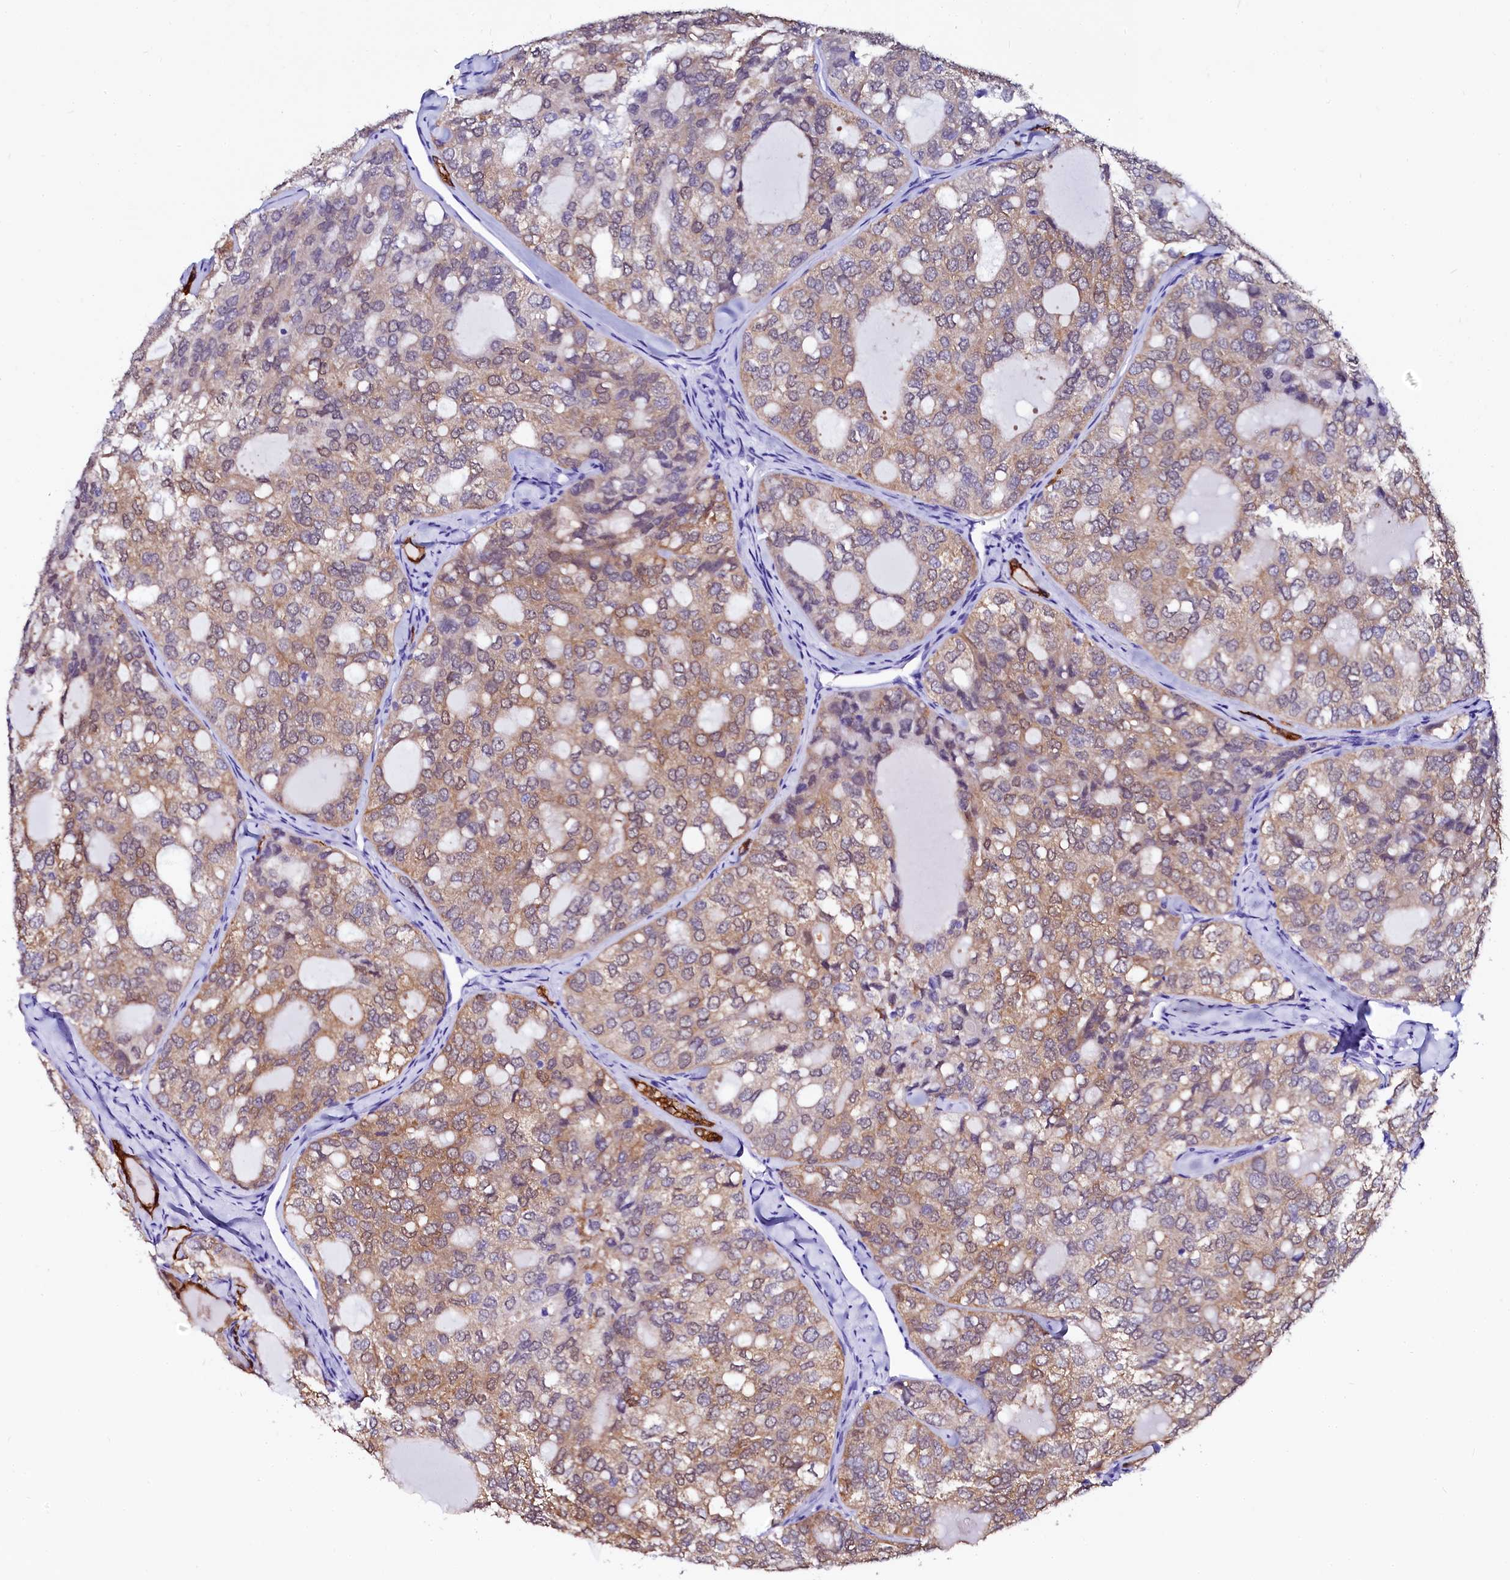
{"staining": {"intensity": "moderate", "quantity": "25%-75%", "location": "cytoplasmic/membranous"}, "tissue": "thyroid cancer", "cell_type": "Tumor cells", "image_type": "cancer", "snomed": [{"axis": "morphology", "description": "Follicular adenoma carcinoma, NOS"}, {"axis": "topography", "description": "Thyroid gland"}], "caption": "Brown immunohistochemical staining in thyroid follicular adenoma carcinoma reveals moderate cytoplasmic/membranous staining in about 25%-75% of tumor cells. The protein is shown in brown color, while the nuclei are stained blue.", "gene": "SORD", "patient": {"sex": "male", "age": 75}}